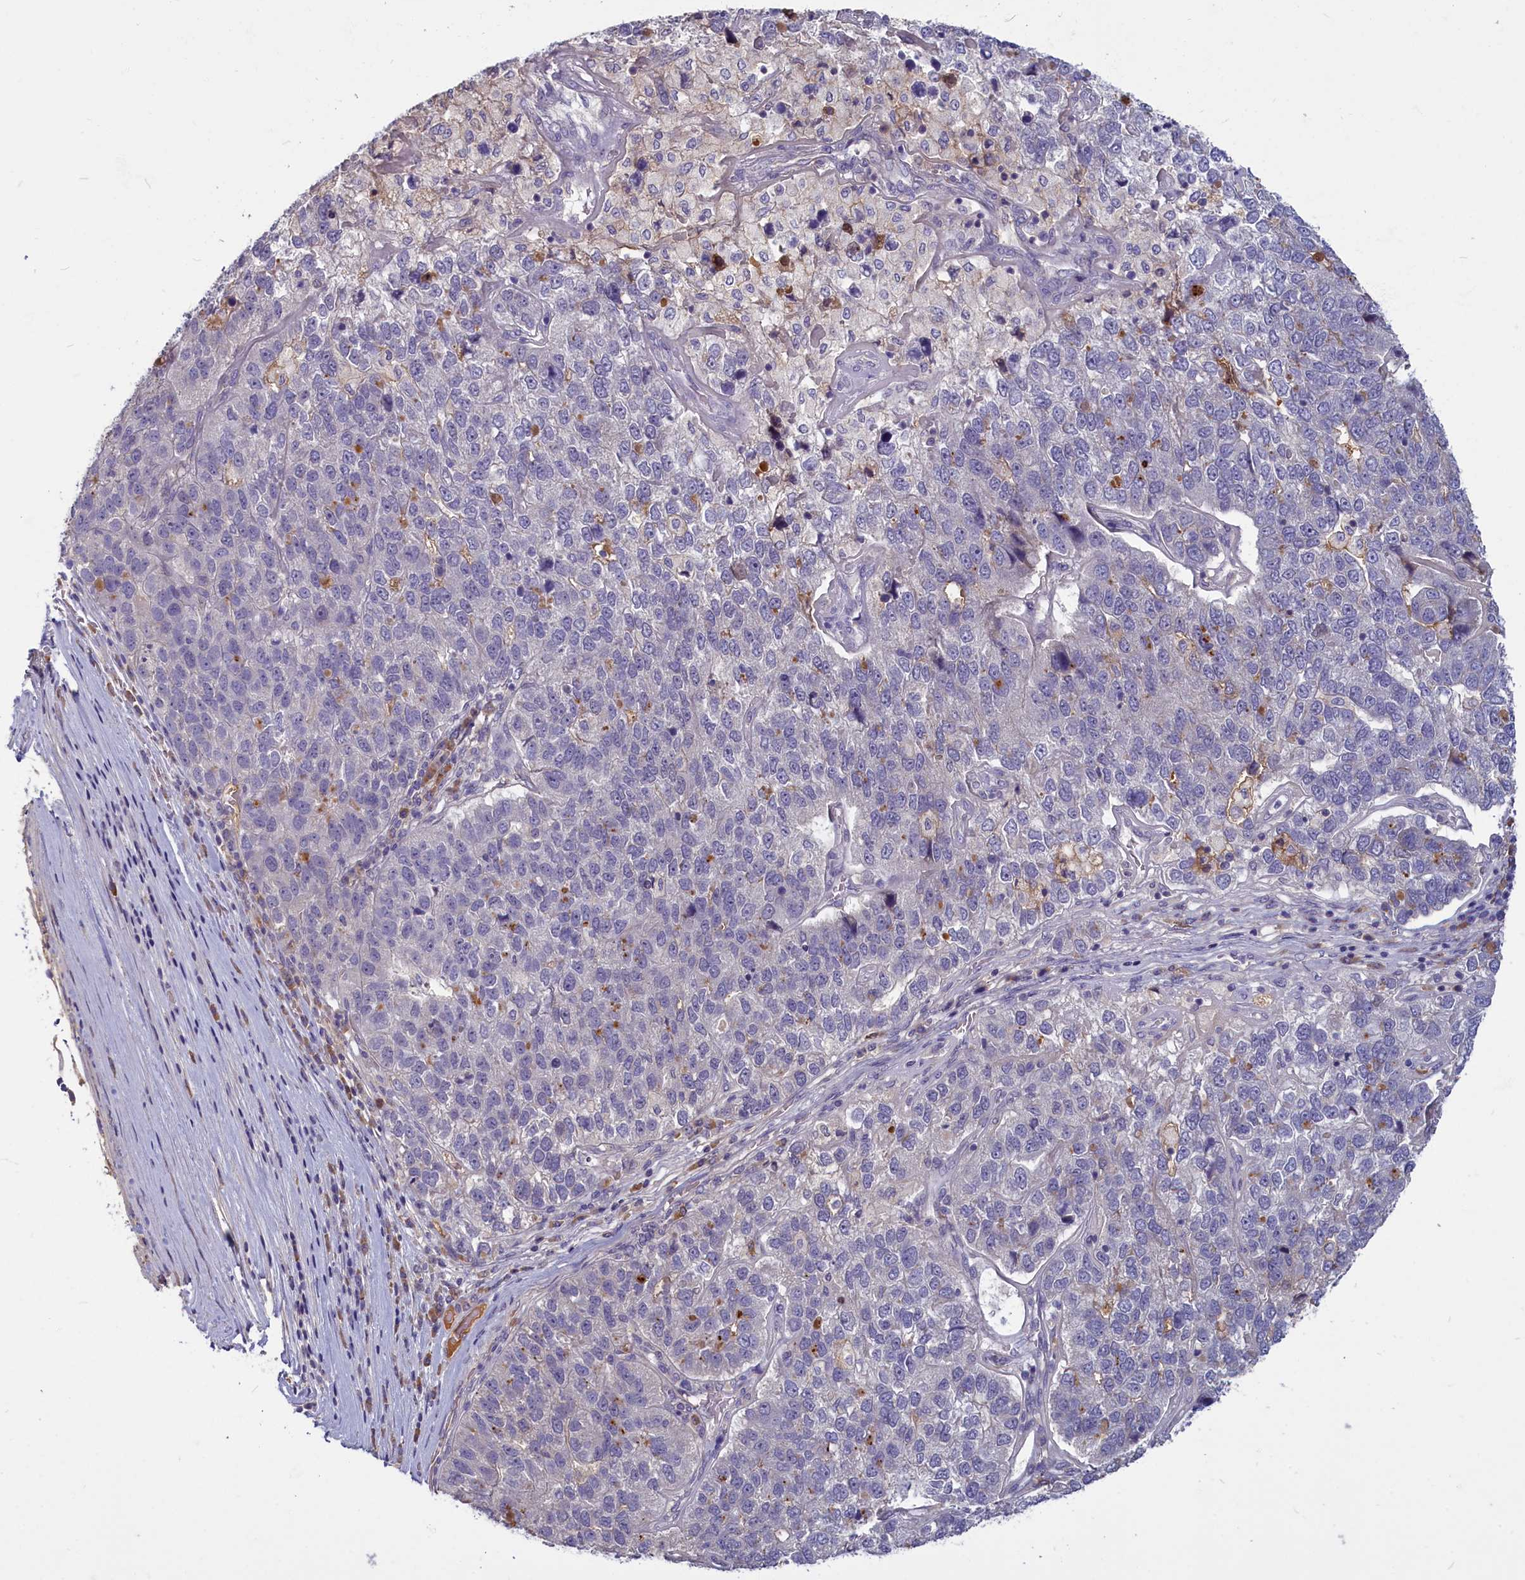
{"staining": {"intensity": "moderate", "quantity": "<25%", "location": "cytoplasmic/membranous"}, "tissue": "pancreatic cancer", "cell_type": "Tumor cells", "image_type": "cancer", "snomed": [{"axis": "morphology", "description": "Adenocarcinoma, NOS"}, {"axis": "topography", "description": "Pancreas"}], "caption": "An immunohistochemistry photomicrograph of tumor tissue is shown. Protein staining in brown highlights moderate cytoplasmic/membranous positivity in adenocarcinoma (pancreatic) within tumor cells. (DAB (3,3'-diaminobenzidine) = brown stain, brightfield microscopy at high magnification).", "gene": "SV2C", "patient": {"sex": "female", "age": 61}}